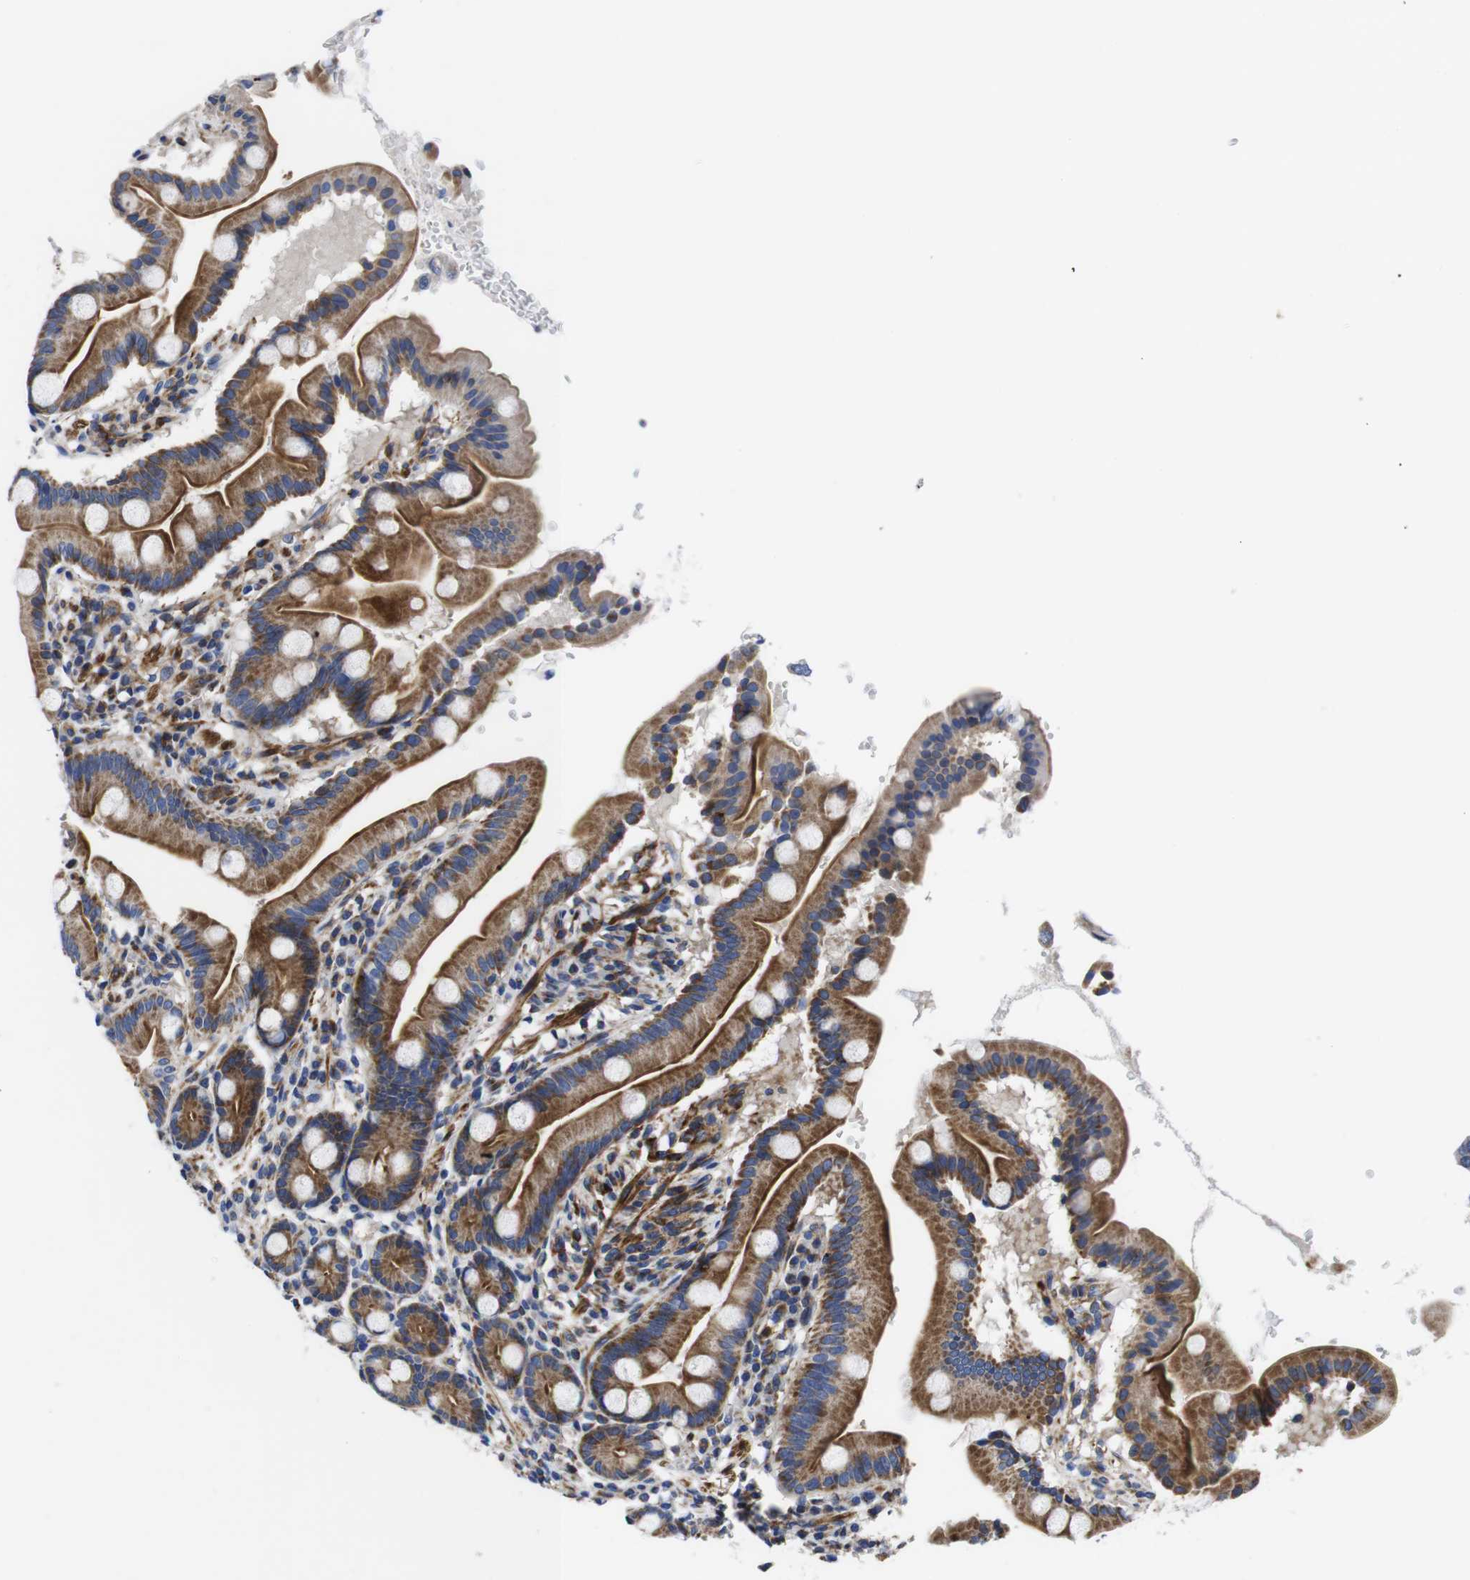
{"staining": {"intensity": "strong", "quantity": ">75%", "location": "cytoplasmic/membranous"}, "tissue": "duodenum", "cell_type": "Glandular cells", "image_type": "normal", "snomed": [{"axis": "morphology", "description": "Normal tissue, NOS"}, {"axis": "topography", "description": "Duodenum"}], "caption": "DAB immunohistochemical staining of unremarkable human duodenum reveals strong cytoplasmic/membranous protein positivity in approximately >75% of glandular cells.", "gene": "GPR4", "patient": {"sex": "male", "age": 50}}